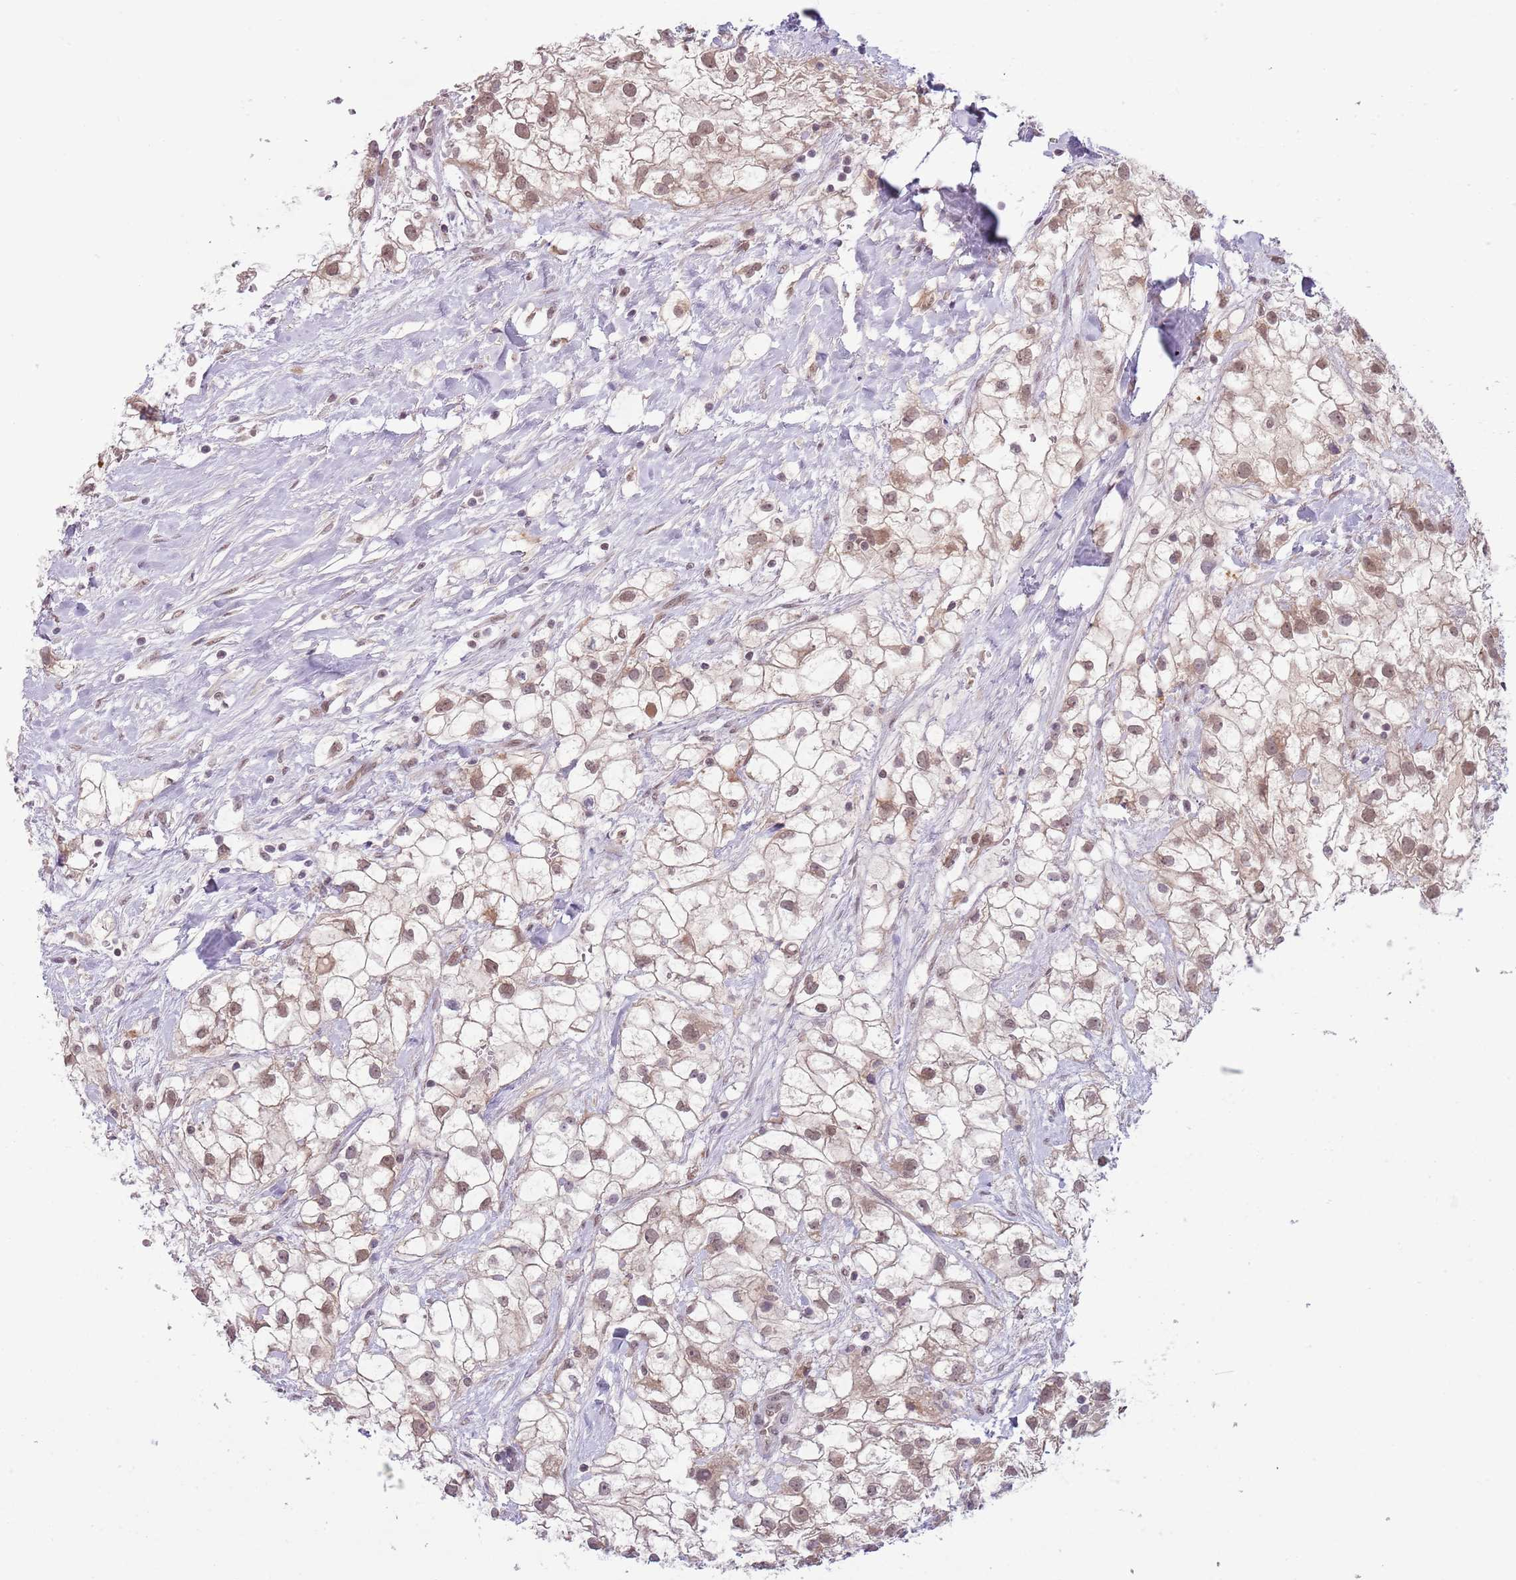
{"staining": {"intensity": "moderate", "quantity": ">75%", "location": "nuclear"}, "tissue": "renal cancer", "cell_type": "Tumor cells", "image_type": "cancer", "snomed": [{"axis": "morphology", "description": "Adenocarcinoma, NOS"}, {"axis": "topography", "description": "Kidney"}], "caption": "A high-resolution micrograph shows IHC staining of renal cancer (adenocarcinoma), which reveals moderate nuclear expression in about >75% of tumor cells.", "gene": "TM2D1", "patient": {"sex": "male", "age": 59}}